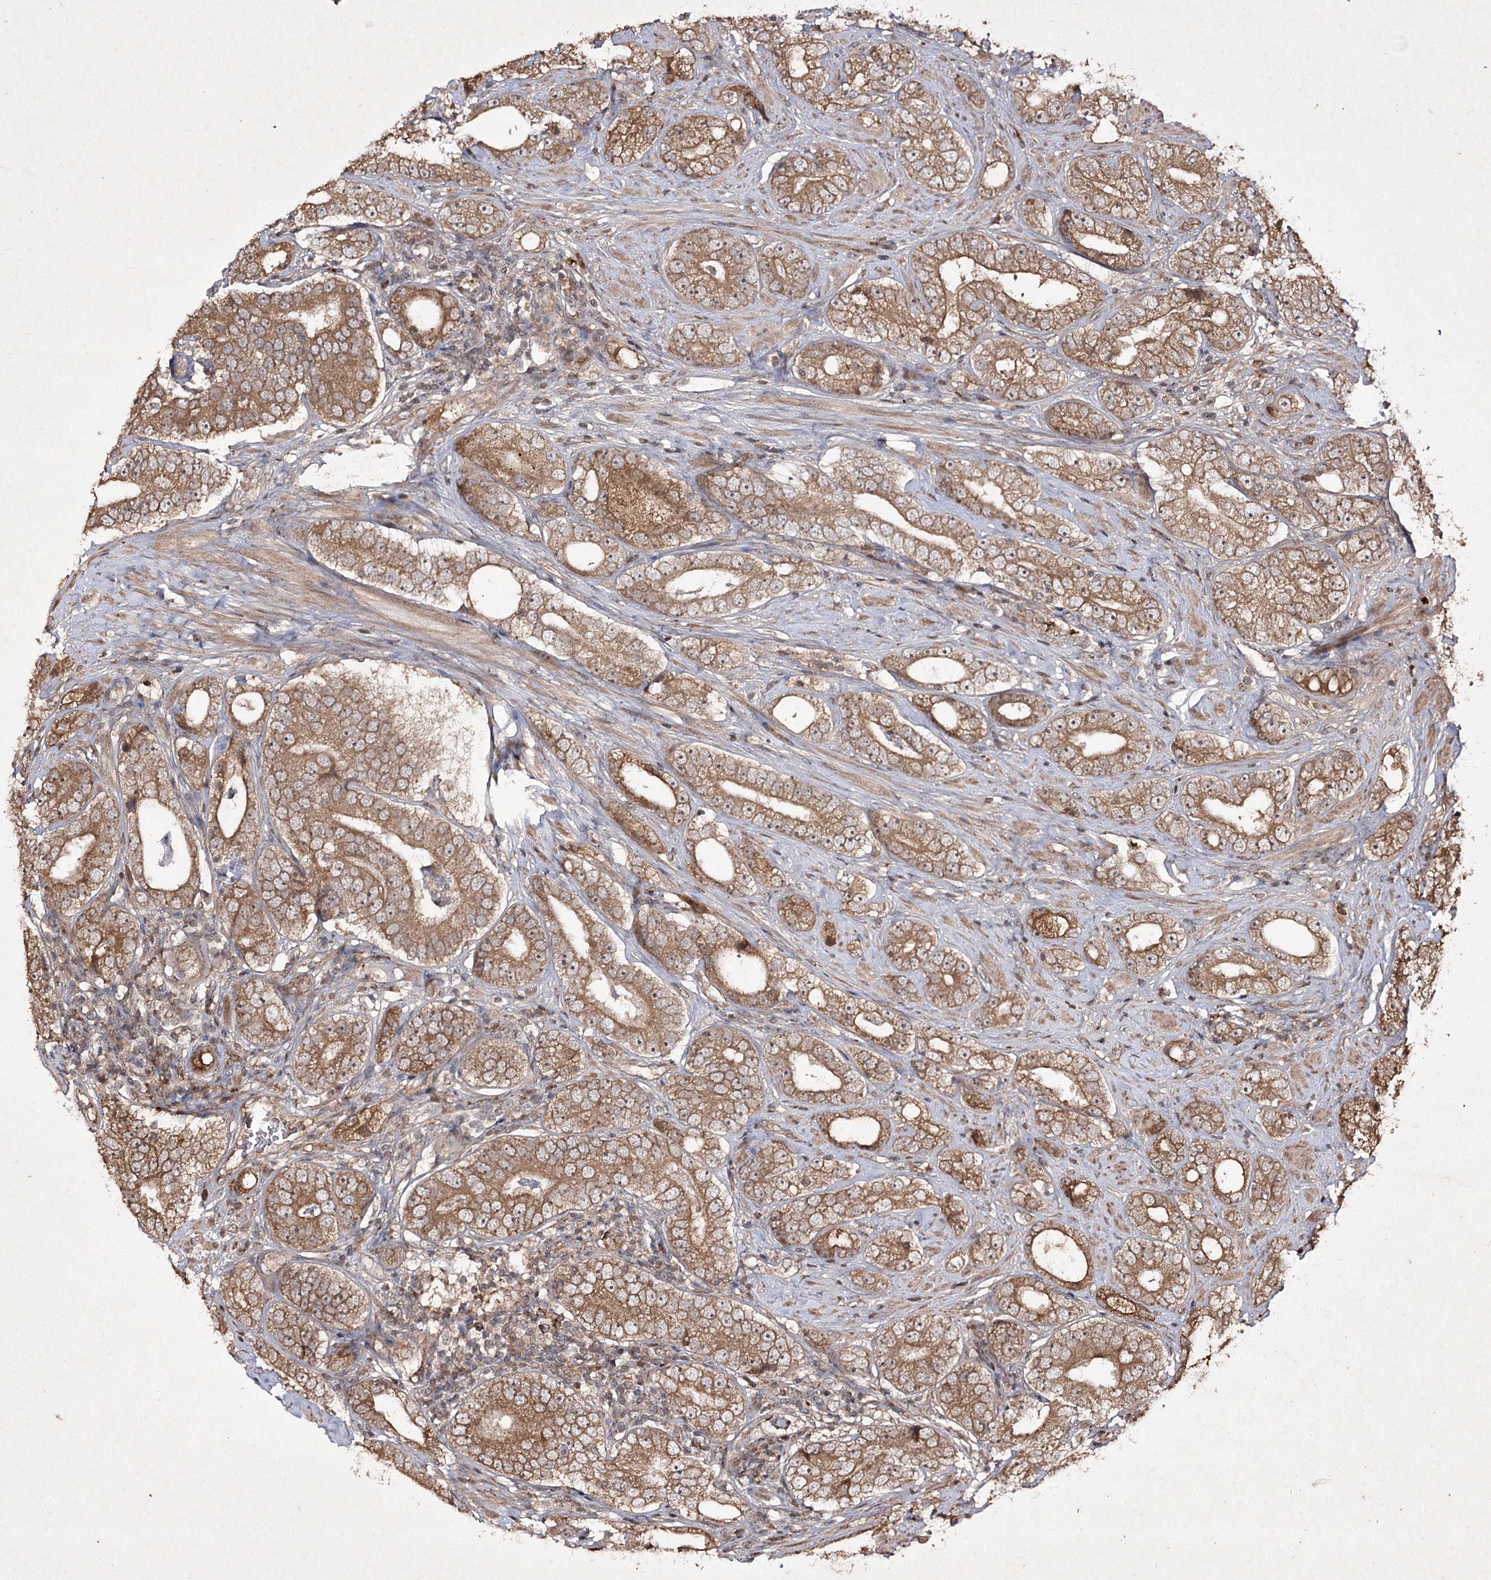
{"staining": {"intensity": "moderate", "quantity": ">75%", "location": "cytoplasmic/membranous"}, "tissue": "prostate cancer", "cell_type": "Tumor cells", "image_type": "cancer", "snomed": [{"axis": "morphology", "description": "Adenocarcinoma, High grade"}, {"axis": "topography", "description": "Prostate"}], "caption": "Immunohistochemistry (DAB (3,3'-diaminobenzidine)) staining of human prostate cancer (adenocarcinoma (high-grade)) shows moderate cytoplasmic/membranous protein positivity in approximately >75% of tumor cells.", "gene": "FANCL", "patient": {"sex": "male", "age": 56}}